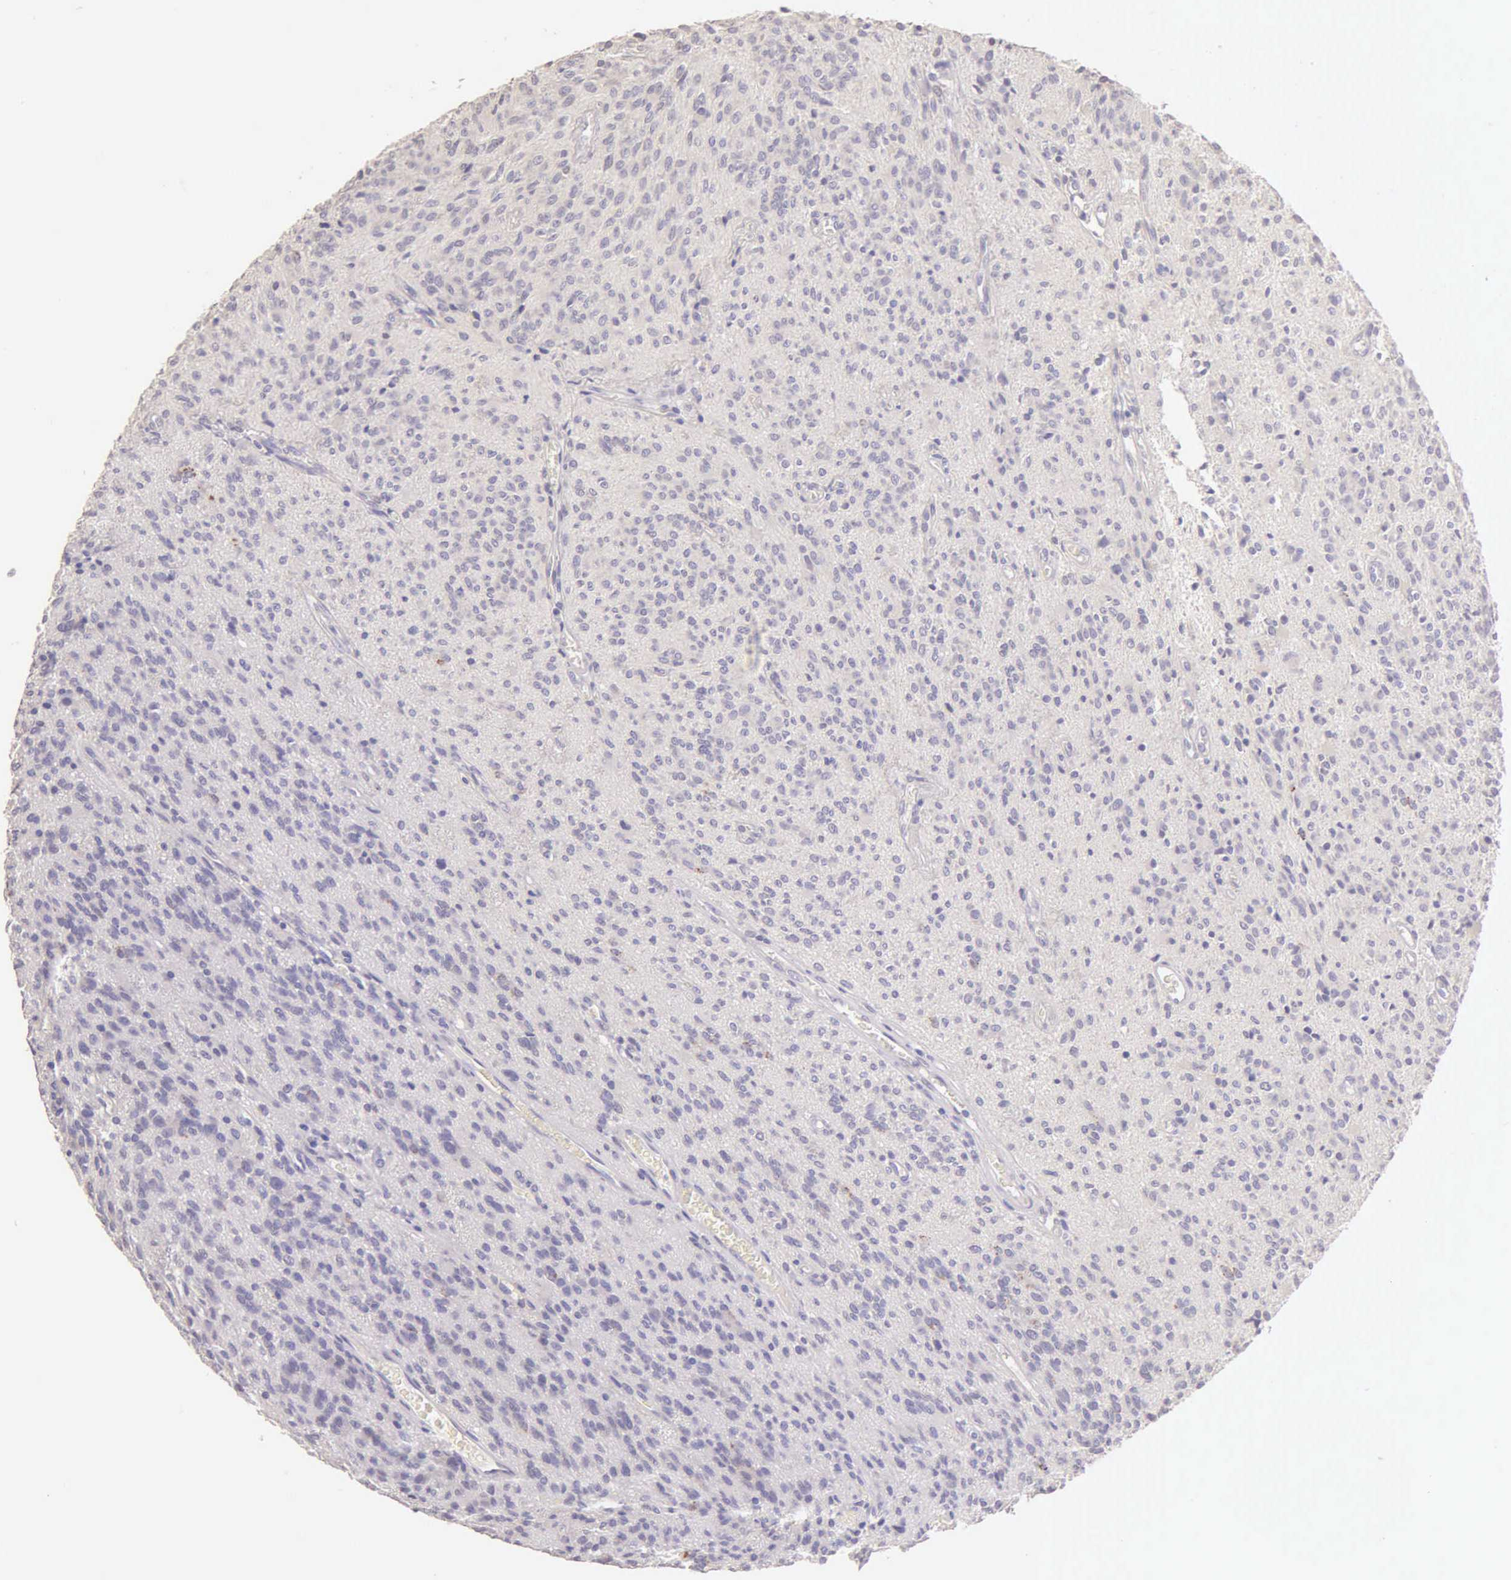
{"staining": {"intensity": "negative", "quantity": "none", "location": "none"}, "tissue": "glioma", "cell_type": "Tumor cells", "image_type": "cancer", "snomed": [{"axis": "morphology", "description": "Glioma, malignant, Low grade"}, {"axis": "topography", "description": "Brain"}], "caption": "Immunohistochemical staining of human glioma demonstrates no significant staining in tumor cells.", "gene": "ESR1", "patient": {"sex": "female", "age": 15}}